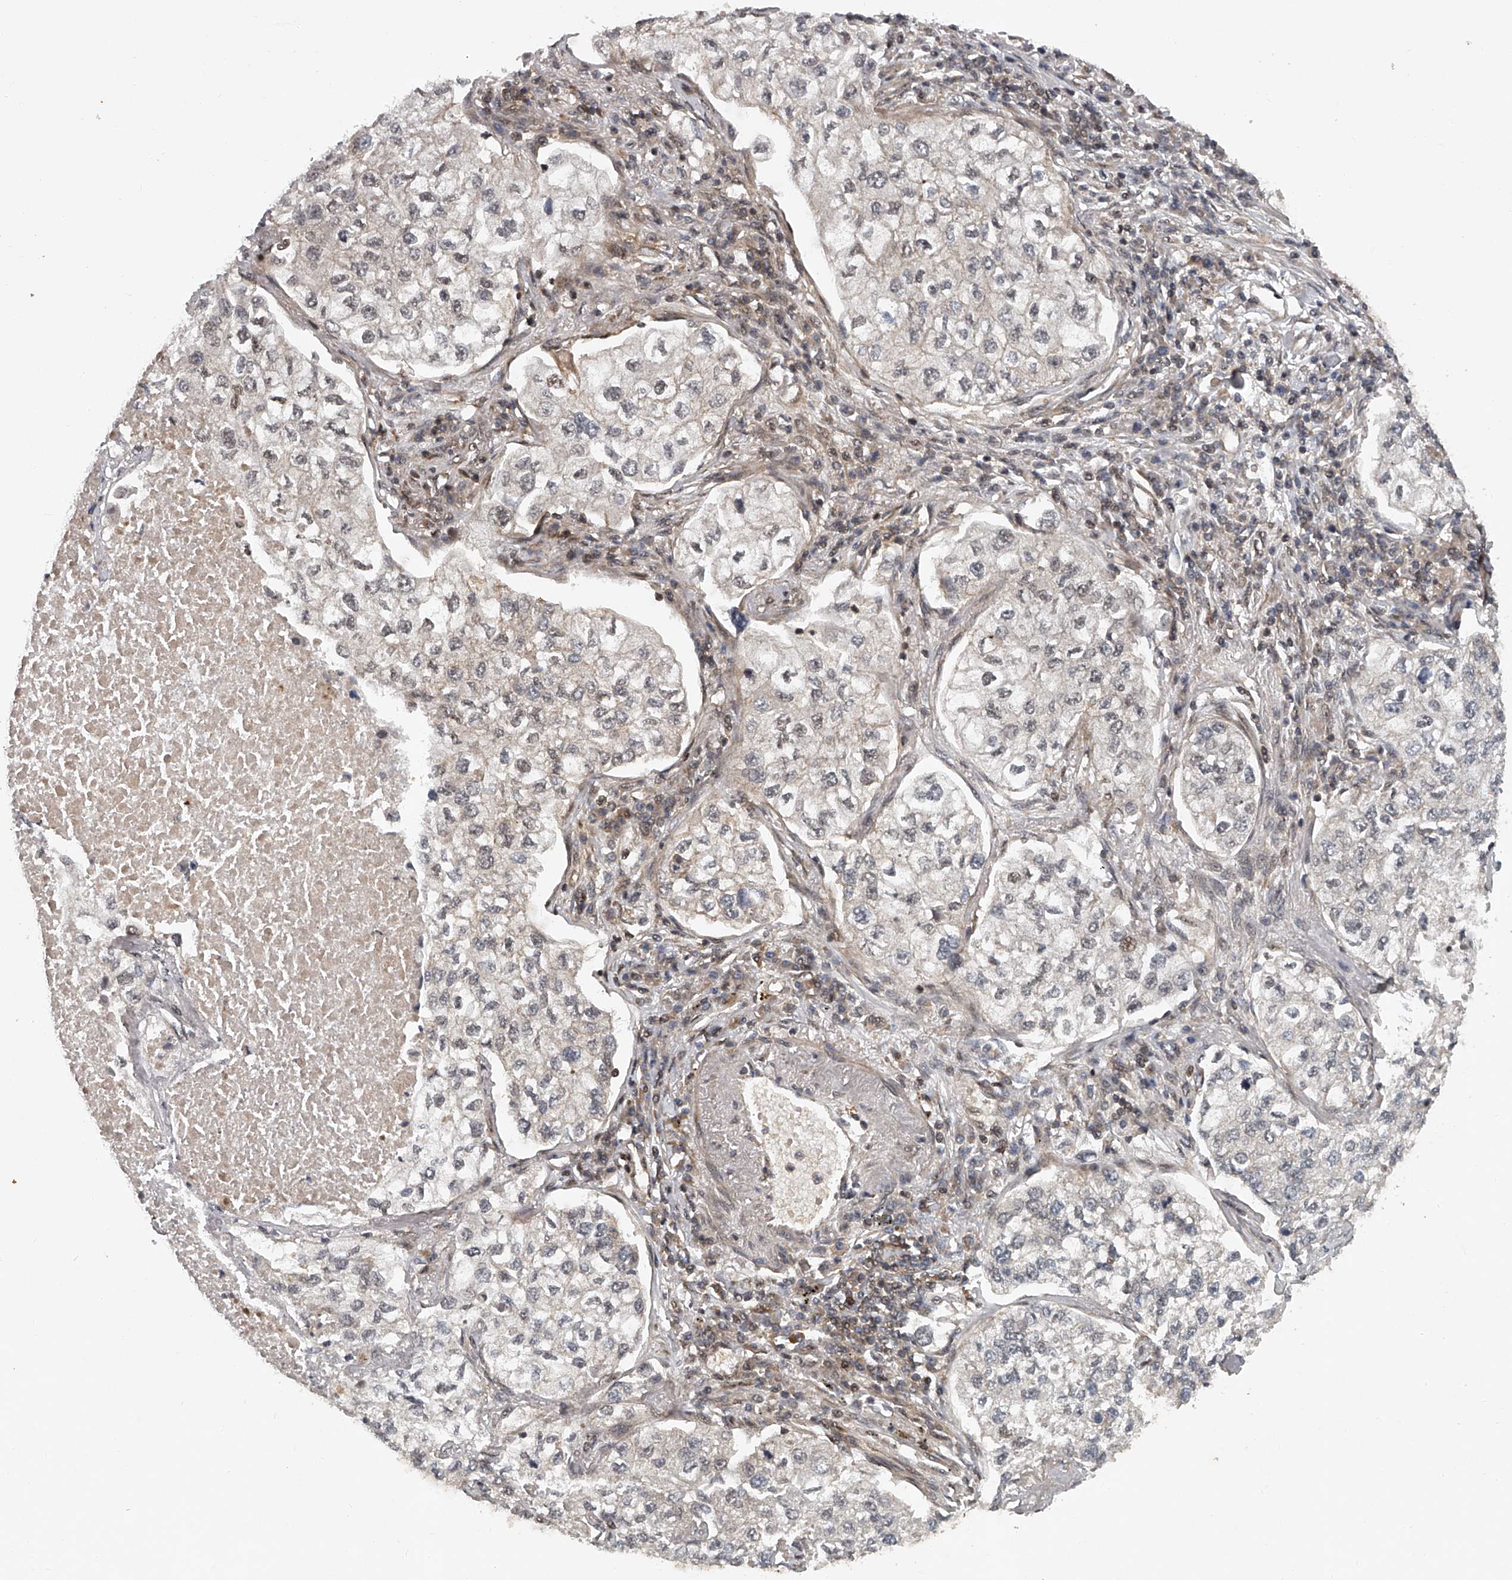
{"staining": {"intensity": "negative", "quantity": "none", "location": "none"}, "tissue": "lung cancer", "cell_type": "Tumor cells", "image_type": "cancer", "snomed": [{"axis": "morphology", "description": "Adenocarcinoma, NOS"}, {"axis": "topography", "description": "Lung"}], "caption": "This micrograph is of adenocarcinoma (lung) stained with immunohistochemistry to label a protein in brown with the nuclei are counter-stained blue. There is no positivity in tumor cells. (Brightfield microscopy of DAB (3,3'-diaminobenzidine) IHC at high magnification).", "gene": "PLEKHG1", "patient": {"sex": "male", "age": 63}}